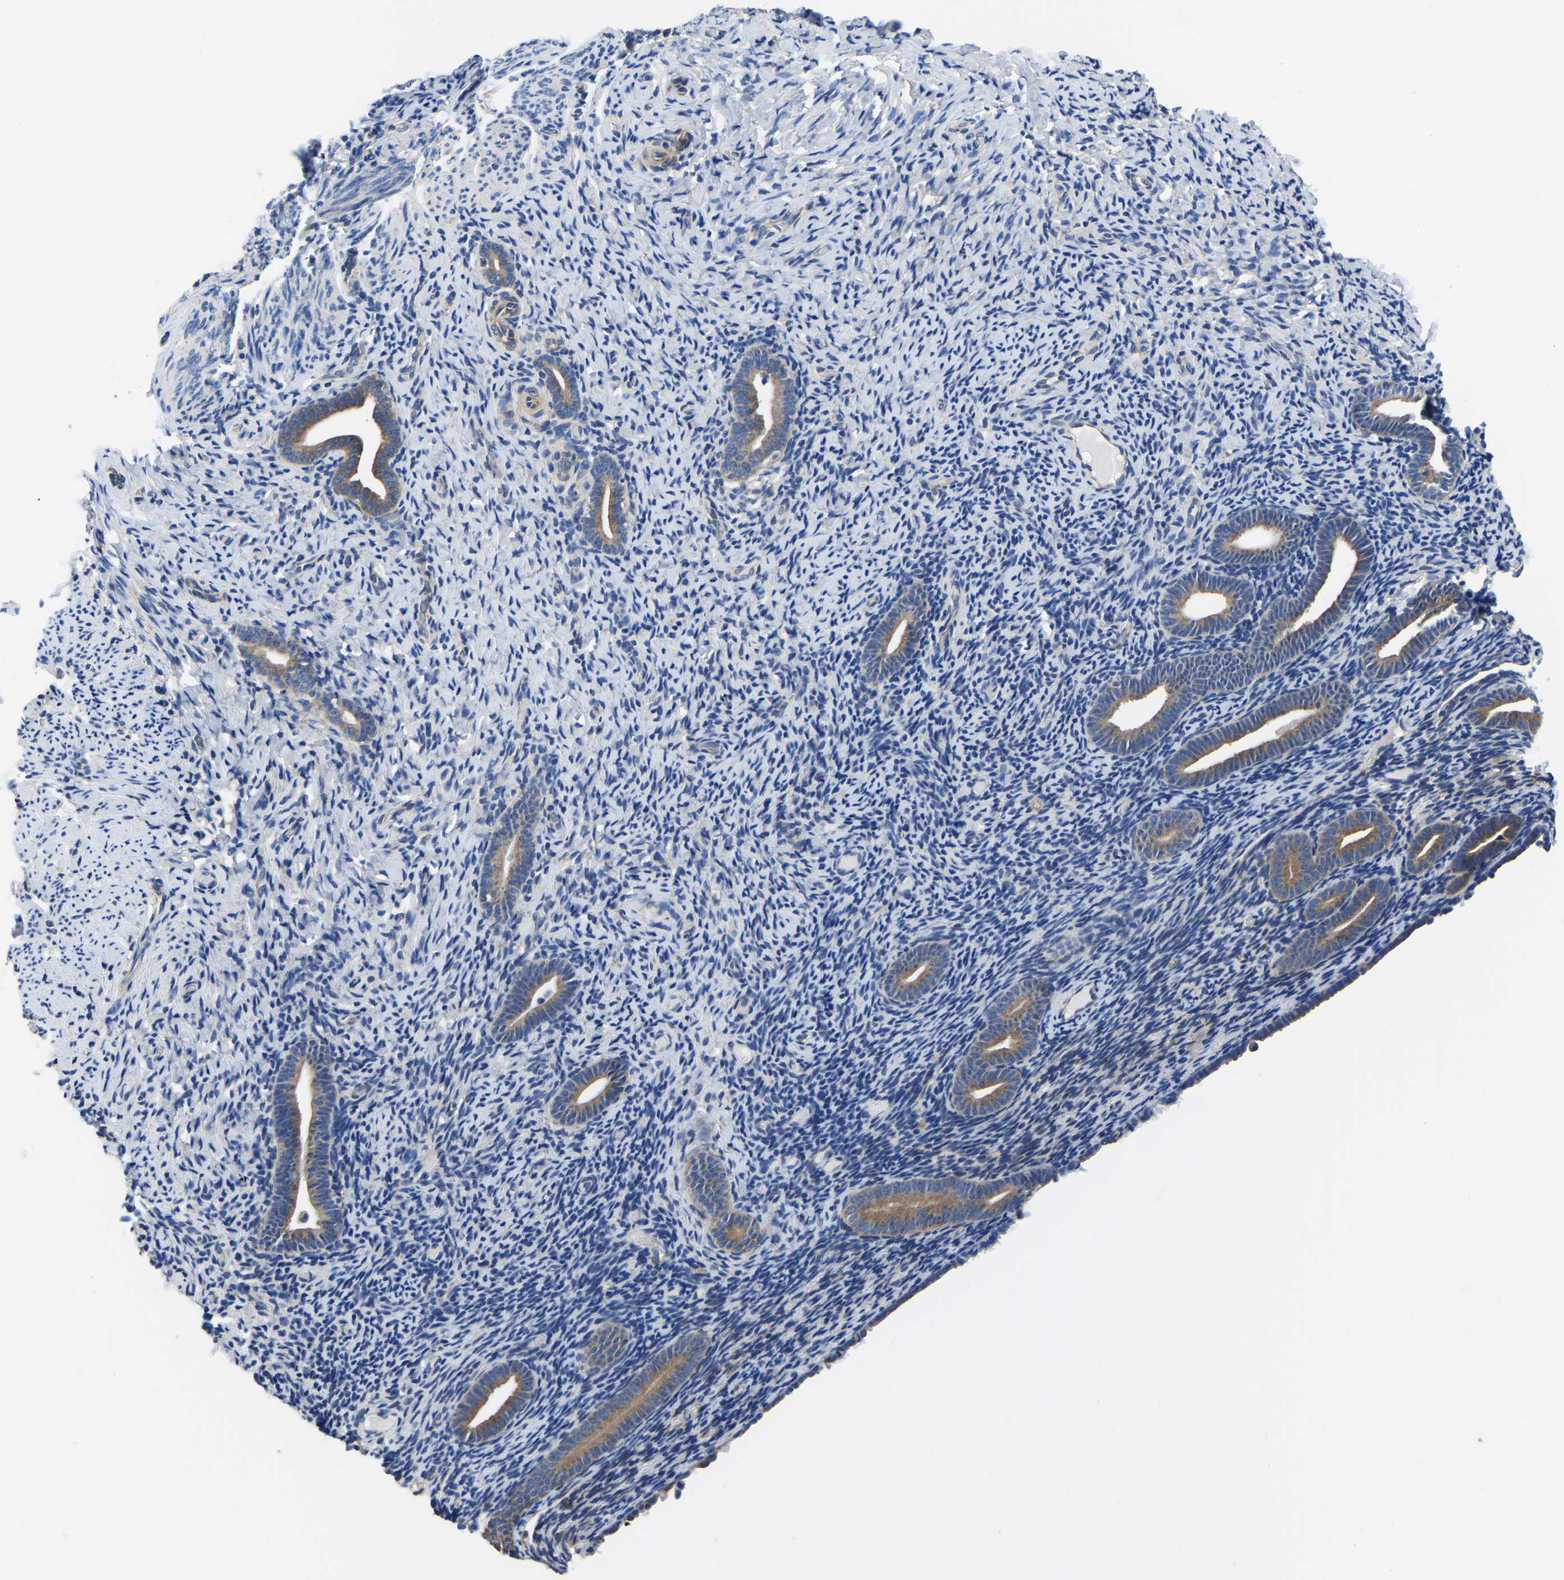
{"staining": {"intensity": "negative", "quantity": "none", "location": "none"}, "tissue": "endometrium", "cell_type": "Cells in endometrial stroma", "image_type": "normal", "snomed": [{"axis": "morphology", "description": "Normal tissue, NOS"}, {"axis": "topography", "description": "Endometrium"}], "caption": "The histopathology image reveals no staining of cells in endometrial stroma in unremarkable endometrium. Brightfield microscopy of immunohistochemistry stained with DAB (3,3'-diaminobenzidine) (brown) and hematoxylin (blue), captured at high magnification.", "gene": "TFG", "patient": {"sex": "female", "age": 51}}